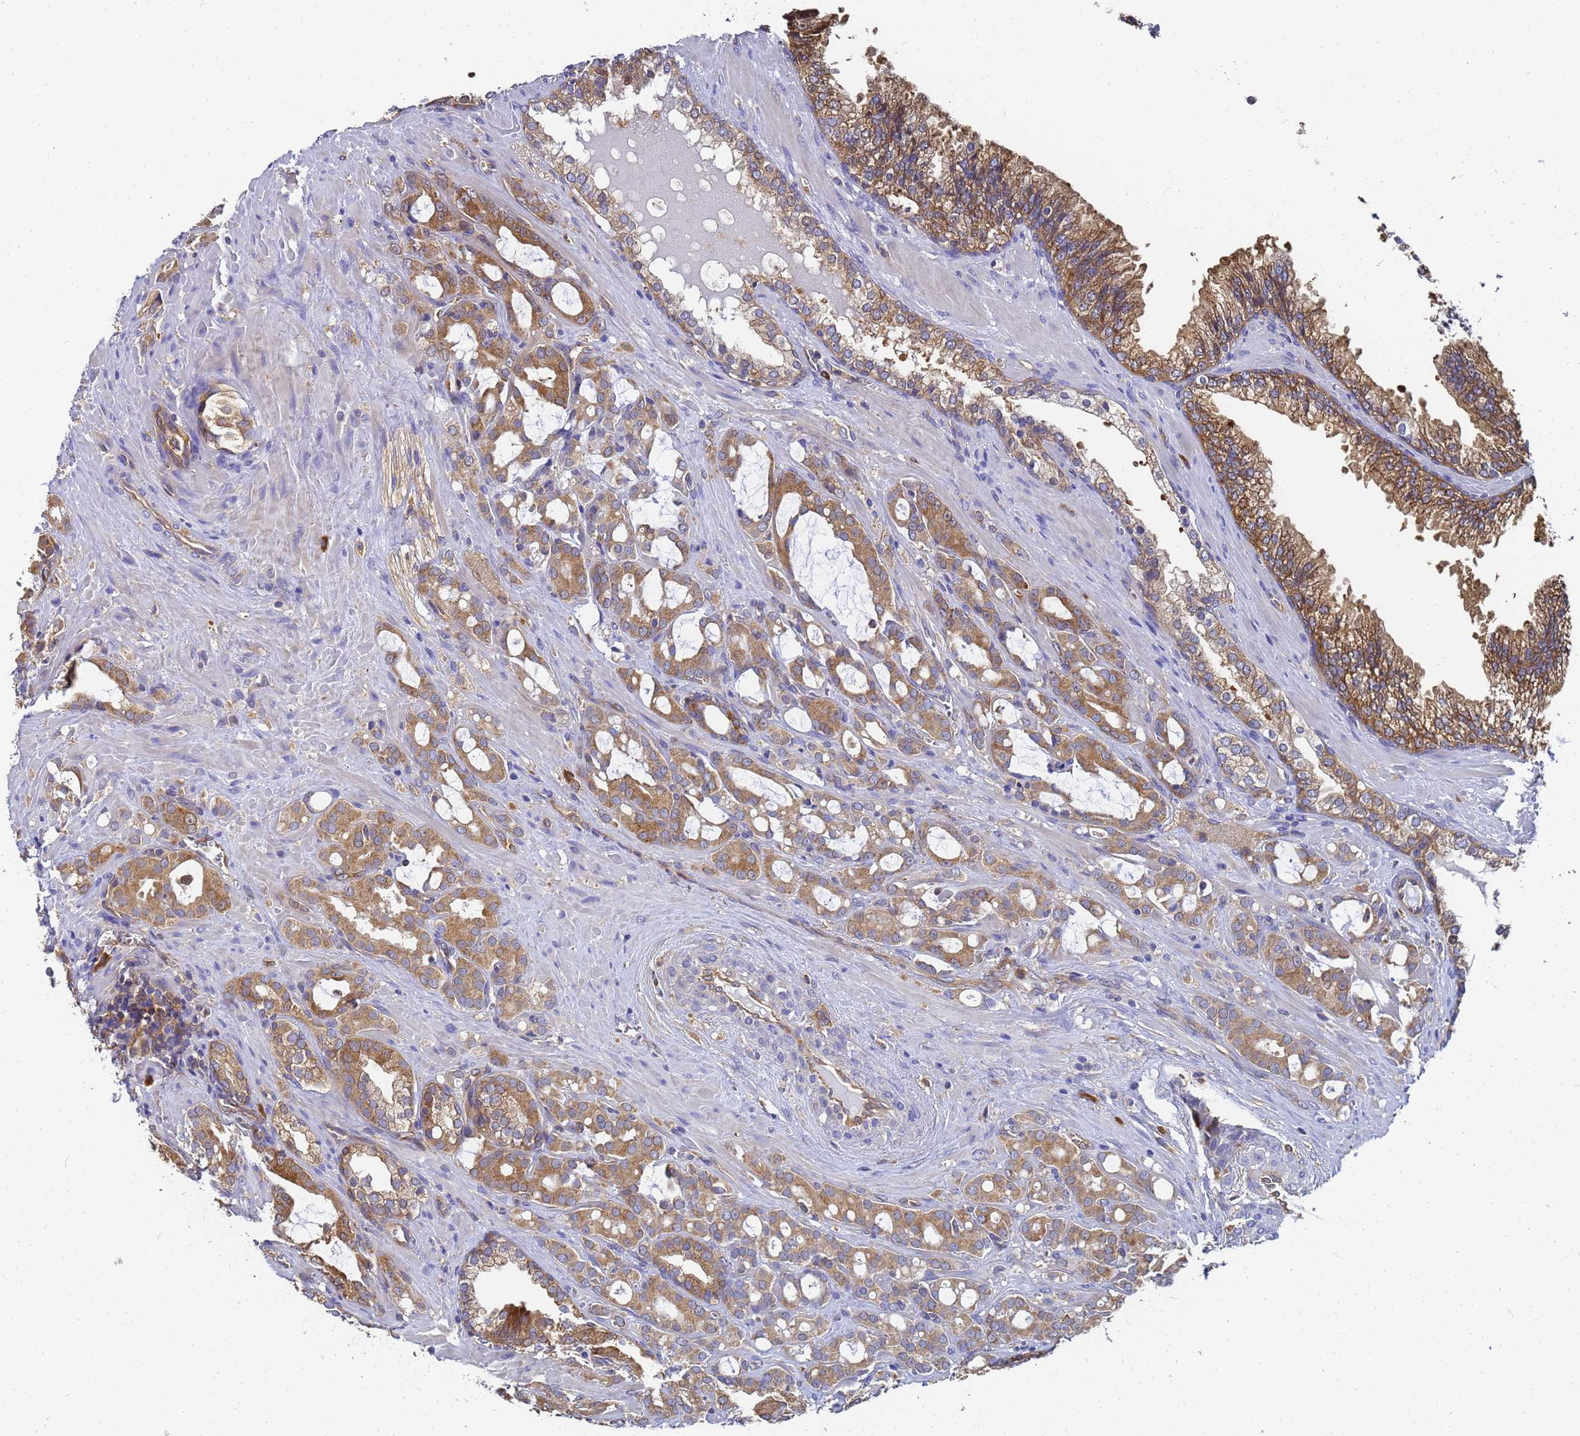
{"staining": {"intensity": "moderate", "quantity": ">75%", "location": "cytoplasmic/membranous"}, "tissue": "prostate cancer", "cell_type": "Tumor cells", "image_type": "cancer", "snomed": [{"axis": "morphology", "description": "Adenocarcinoma, High grade"}, {"axis": "topography", "description": "Prostate"}], "caption": "A high-resolution image shows immunohistochemistry staining of prostate cancer (adenocarcinoma (high-grade)), which reveals moderate cytoplasmic/membranous positivity in about >75% of tumor cells.", "gene": "NME1-NME2", "patient": {"sex": "male", "age": 72}}